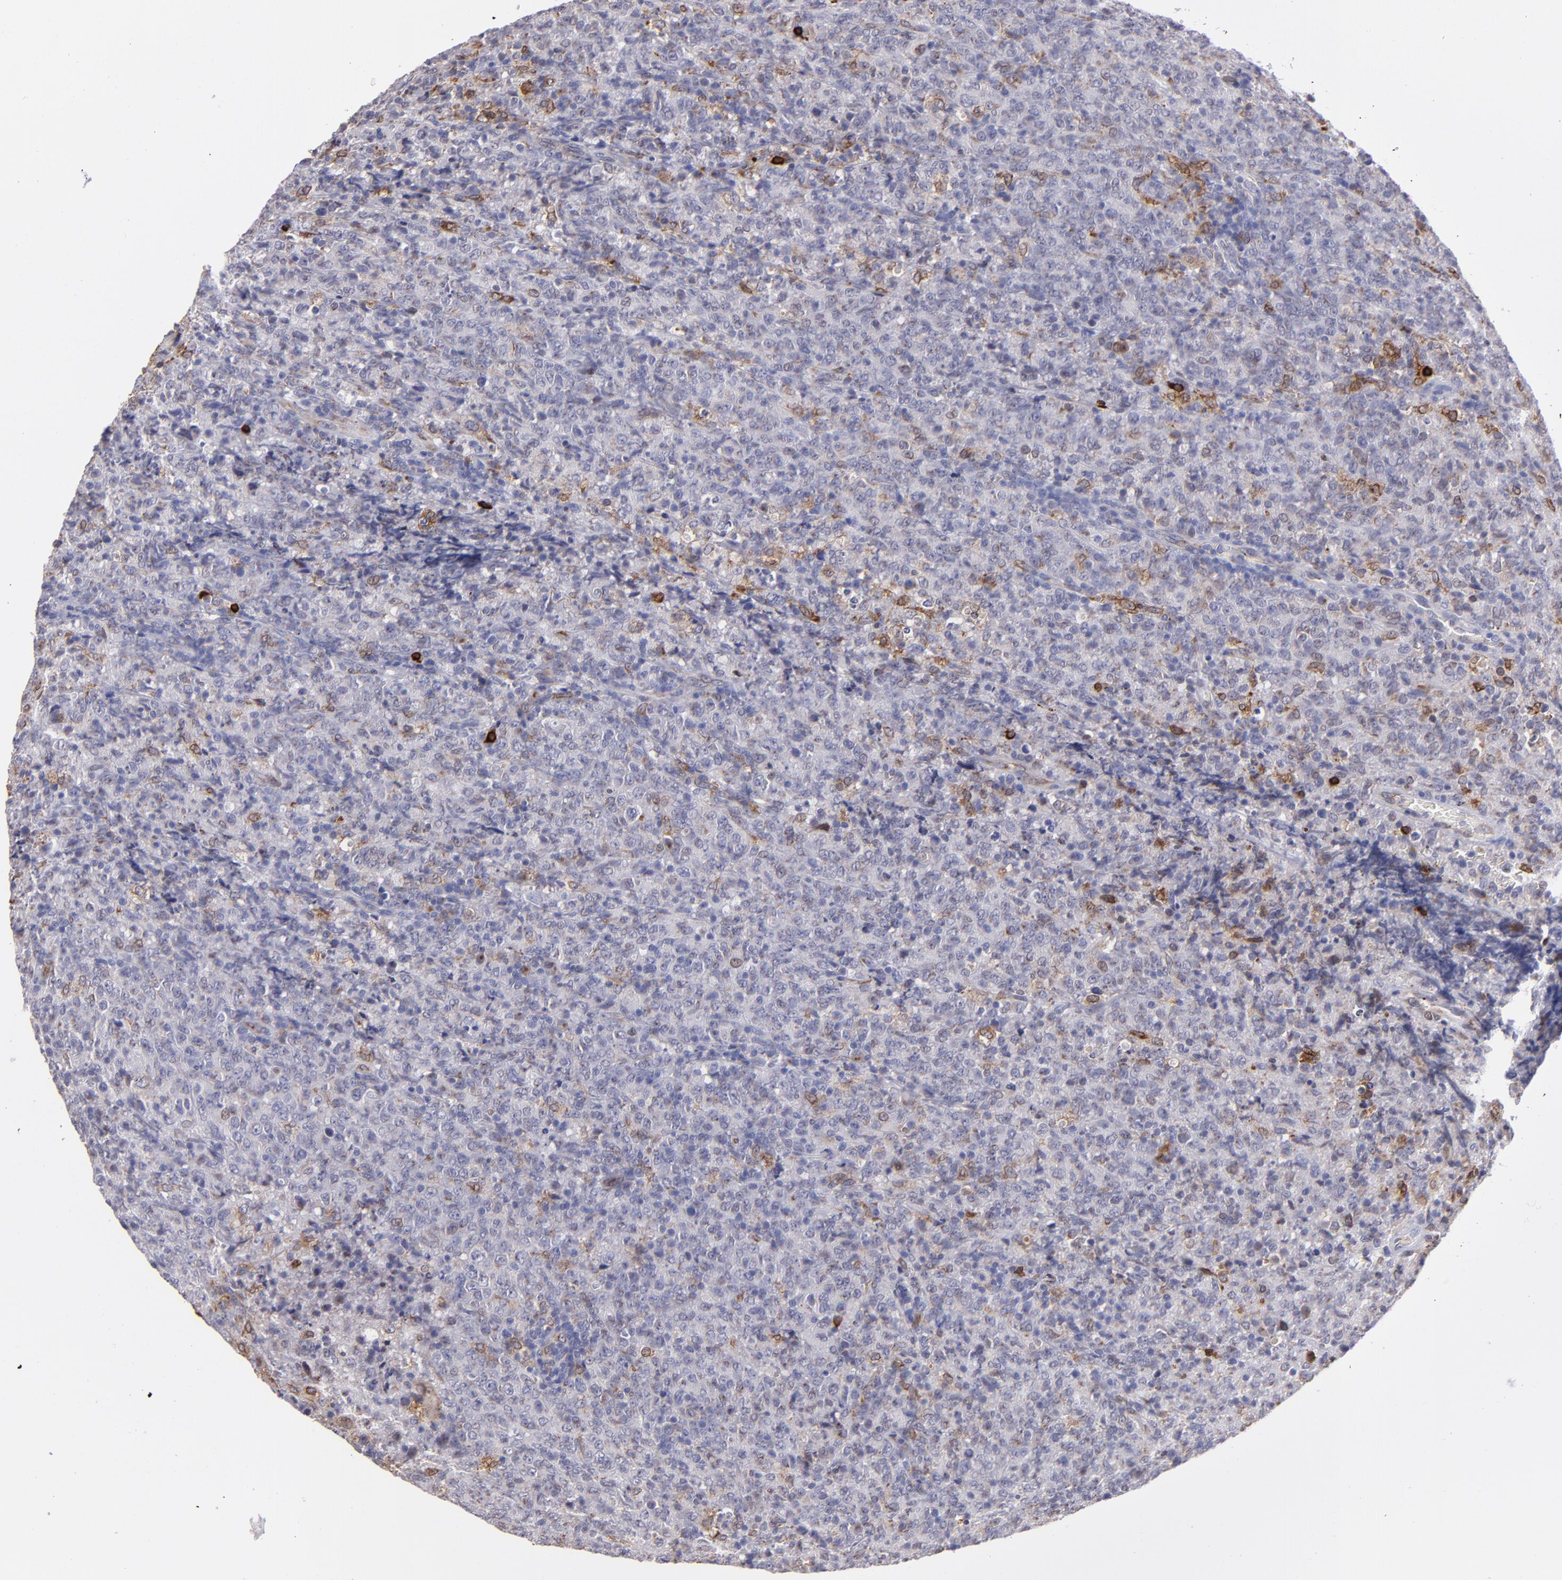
{"staining": {"intensity": "moderate", "quantity": "<25%", "location": "cytoplasmic/membranous"}, "tissue": "lymphoma", "cell_type": "Tumor cells", "image_type": "cancer", "snomed": [{"axis": "morphology", "description": "Malignant lymphoma, non-Hodgkin's type, High grade"}, {"axis": "topography", "description": "Tonsil"}], "caption": "Immunohistochemistry (IHC) staining of lymphoma, which exhibits low levels of moderate cytoplasmic/membranous expression in about <25% of tumor cells indicating moderate cytoplasmic/membranous protein expression. The staining was performed using DAB (brown) for protein detection and nuclei were counterstained in hematoxylin (blue).", "gene": "PTGS1", "patient": {"sex": "female", "age": 36}}